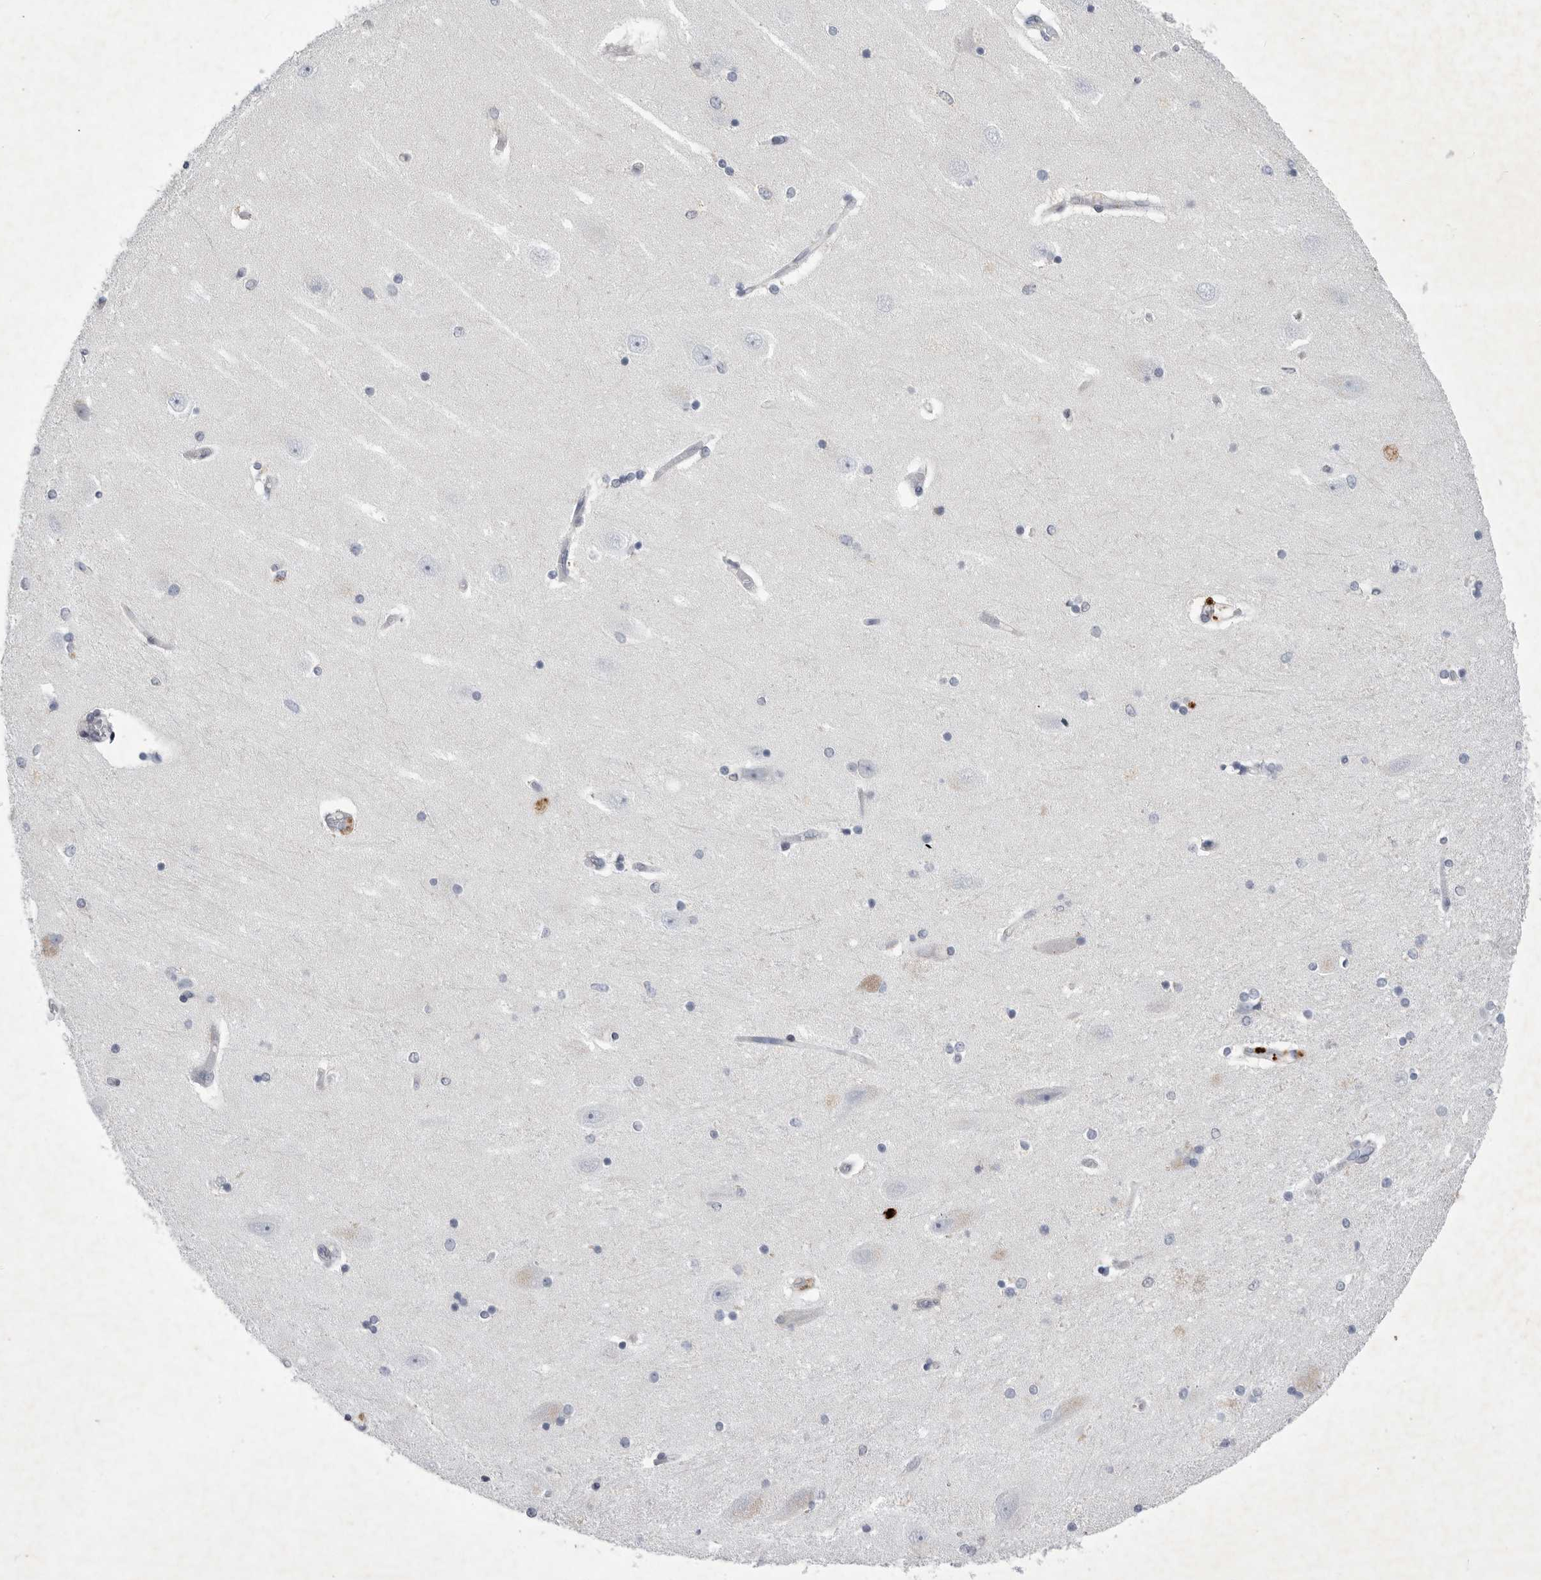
{"staining": {"intensity": "negative", "quantity": "none", "location": "none"}, "tissue": "hippocampus", "cell_type": "Glial cells", "image_type": "normal", "snomed": [{"axis": "morphology", "description": "Normal tissue, NOS"}, {"axis": "topography", "description": "Hippocampus"}], "caption": "DAB immunohistochemical staining of normal human hippocampus reveals no significant positivity in glial cells. (Brightfield microscopy of DAB (3,3'-diaminobenzidine) immunohistochemistry (IHC) at high magnification).", "gene": "SIGLEC10", "patient": {"sex": "female", "age": 54}}